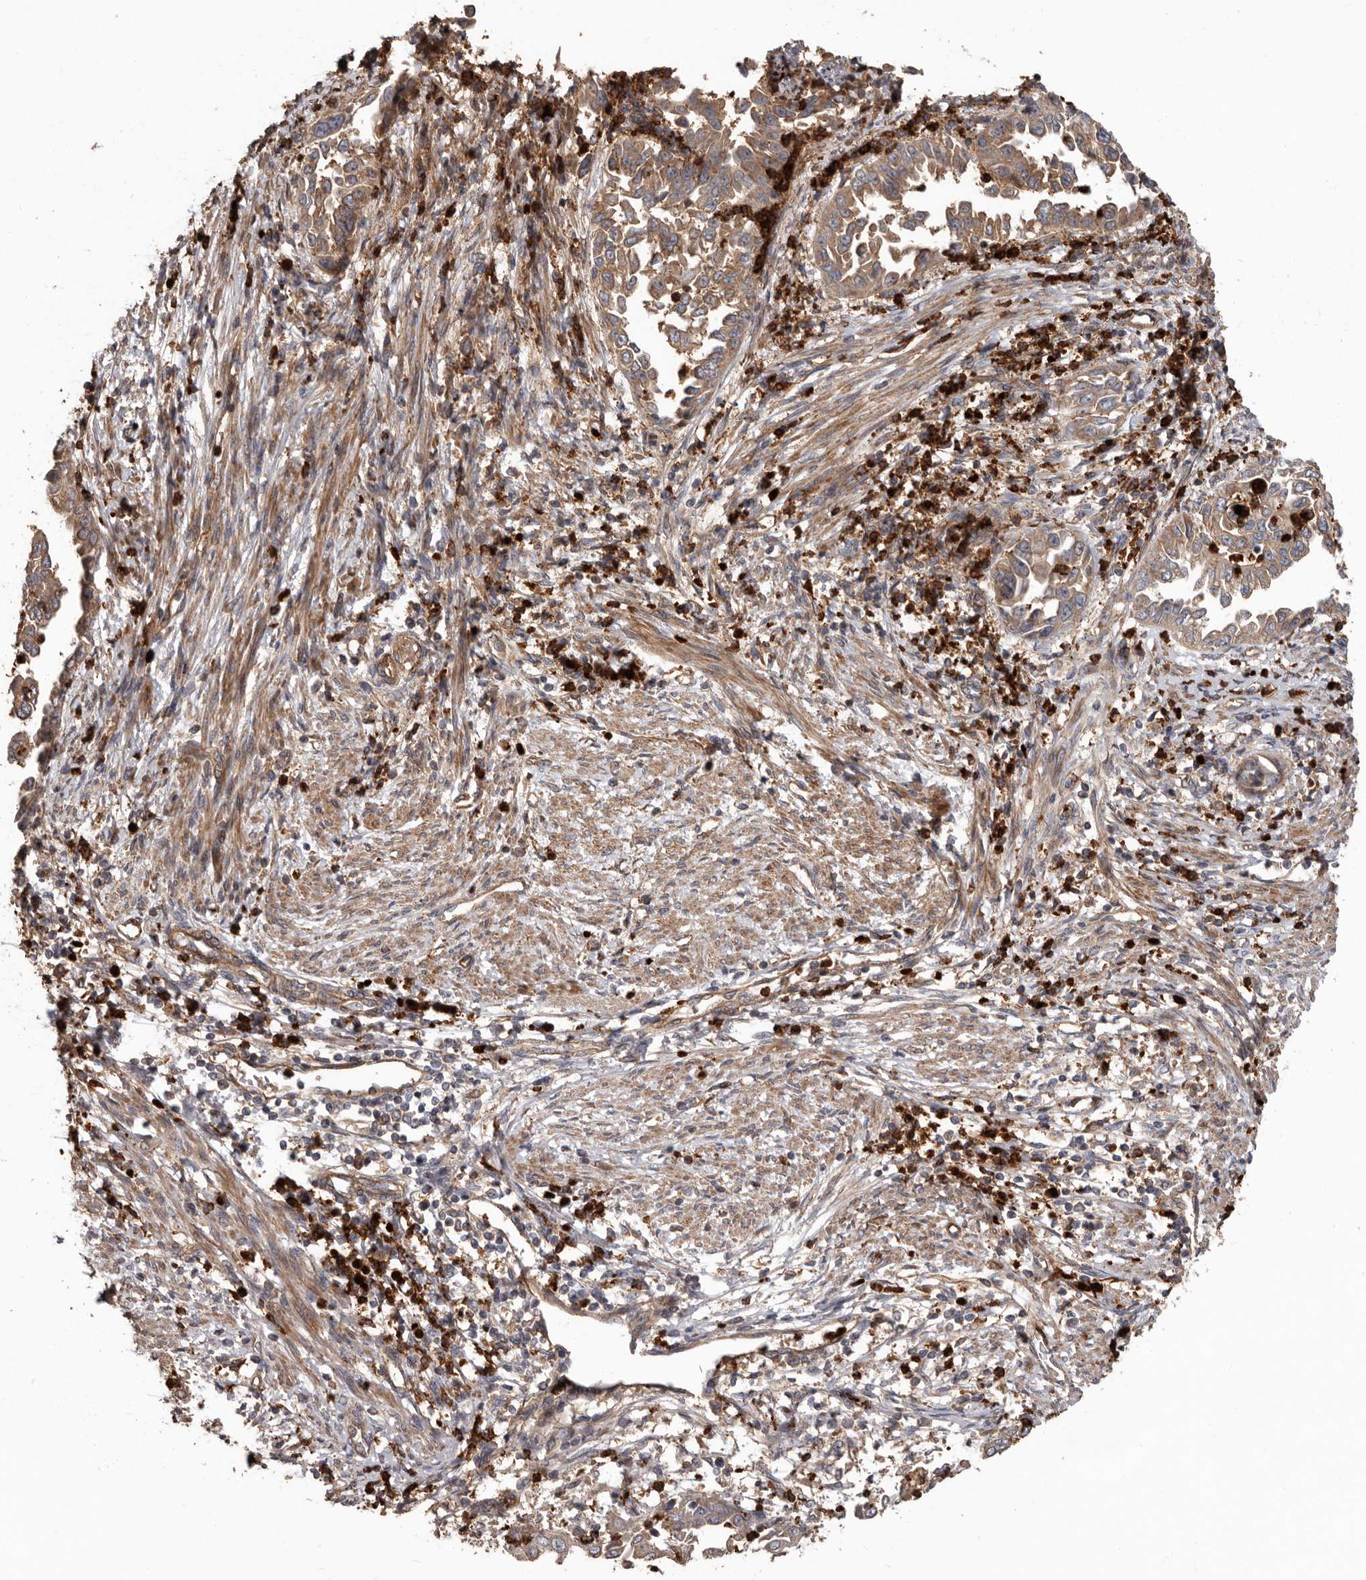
{"staining": {"intensity": "weak", "quantity": ">75%", "location": "cytoplasmic/membranous"}, "tissue": "endometrial cancer", "cell_type": "Tumor cells", "image_type": "cancer", "snomed": [{"axis": "morphology", "description": "Adenocarcinoma, NOS"}, {"axis": "topography", "description": "Endometrium"}], "caption": "Protein staining of endometrial adenocarcinoma tissue demonstrates weak cytoplasmic/membranous staining in about >75% of tumor cells.", "gene": "ARHGEF5", "patient": {"sex": "female", "age": 85}}